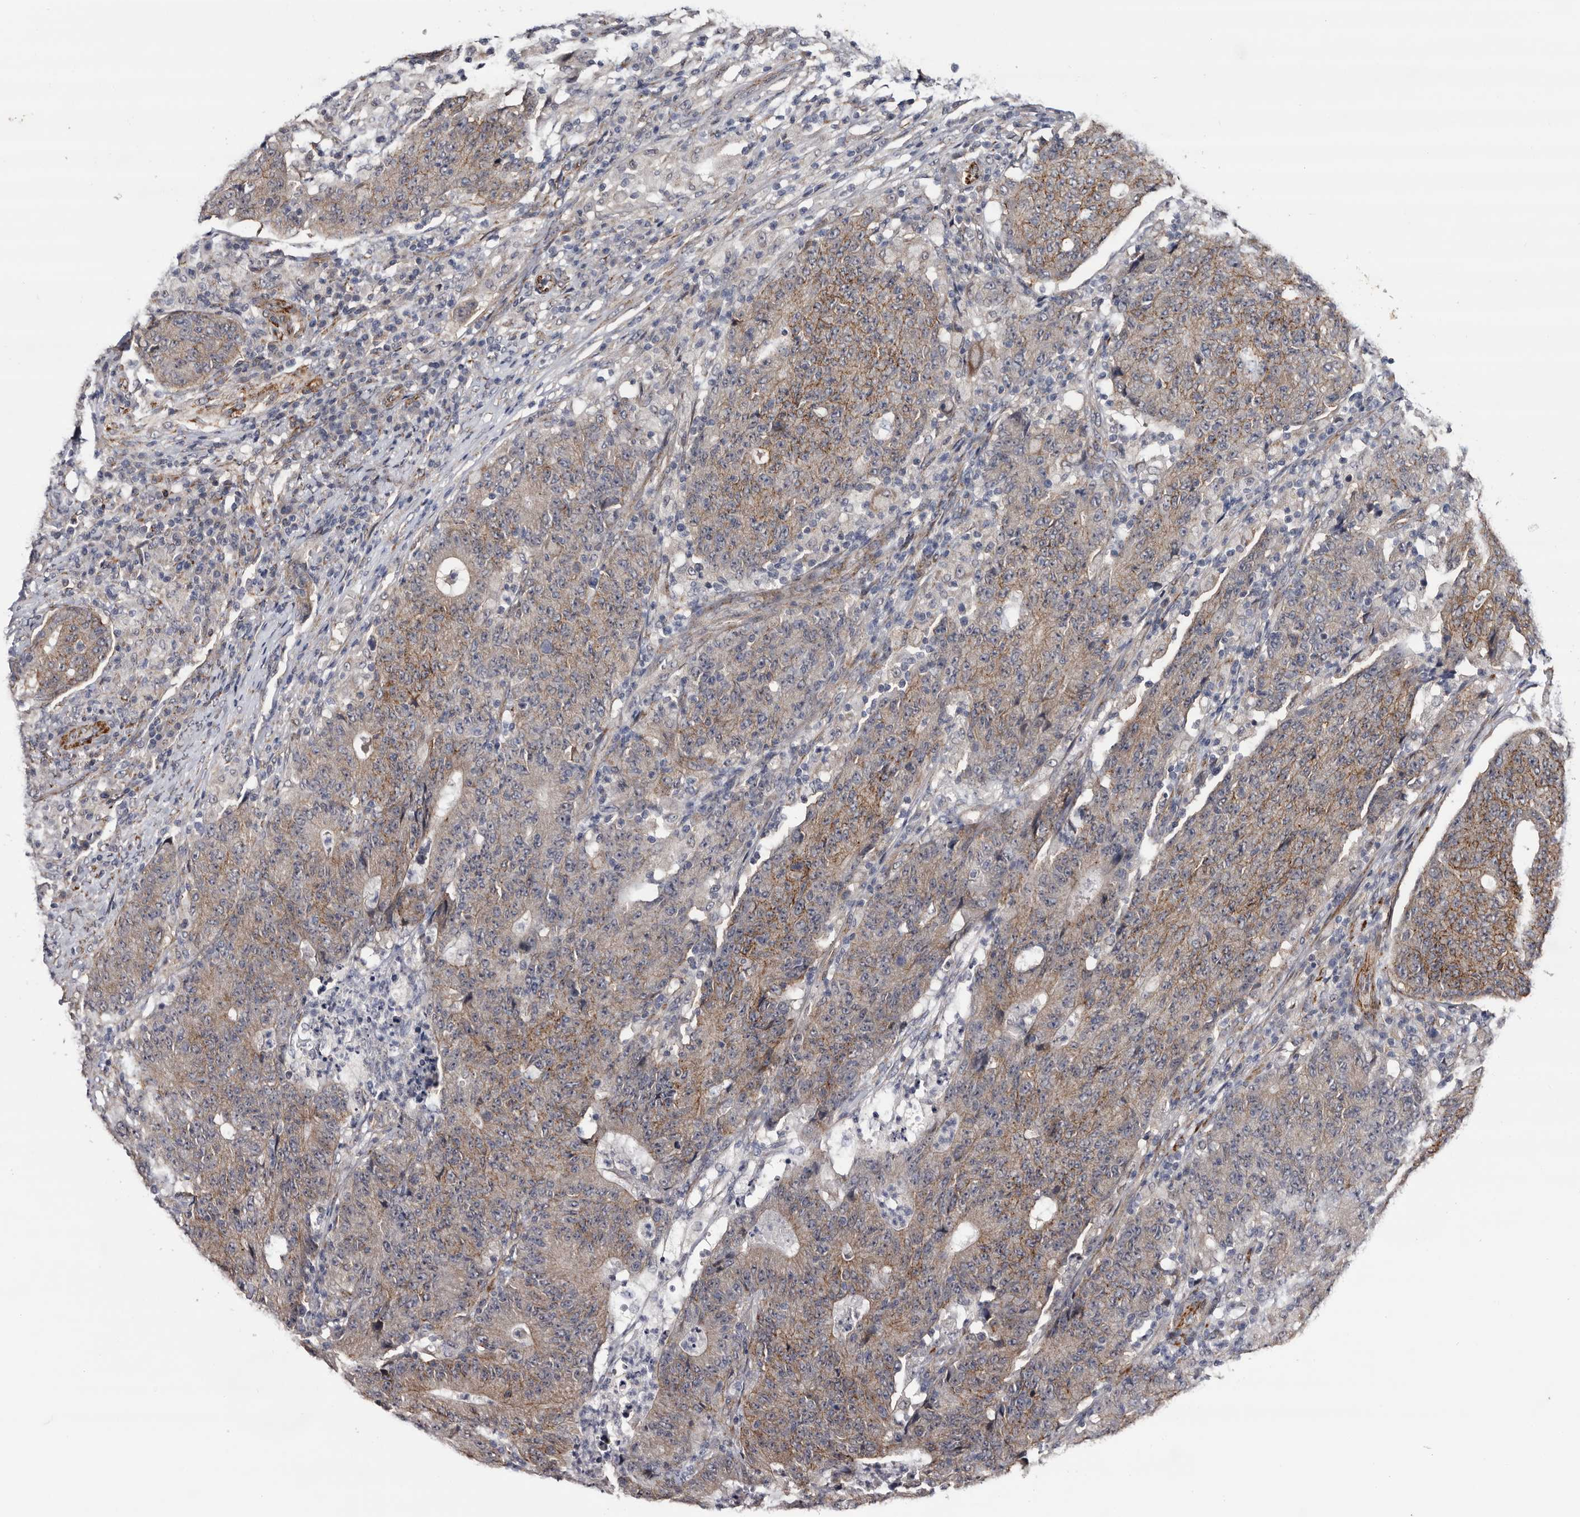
{"staining": {"intensity": "moderate", "quantity": "25%-75%", "location": "cytoplasmic/membranous"}, "tissue": "colorectal cancer", "cell_type": "Tumor cells", "image_type": "cancer", "snomed": [{"axis": "morphology", "description": "Normal tissue, NOS"}, {"axis": "morphology", "description": "Adenocarcinoma, NOS"}, {"axis": "topography", "description": "Colon"}], "caption": "Colorectal adenocarcinoma stained with IHC displays moderate cytoplasmic/membranous staining in approximately 25%-75% of tumor cells.", "gene": "ARMCX2", "patient": {"sex": "female", "age": 75}}